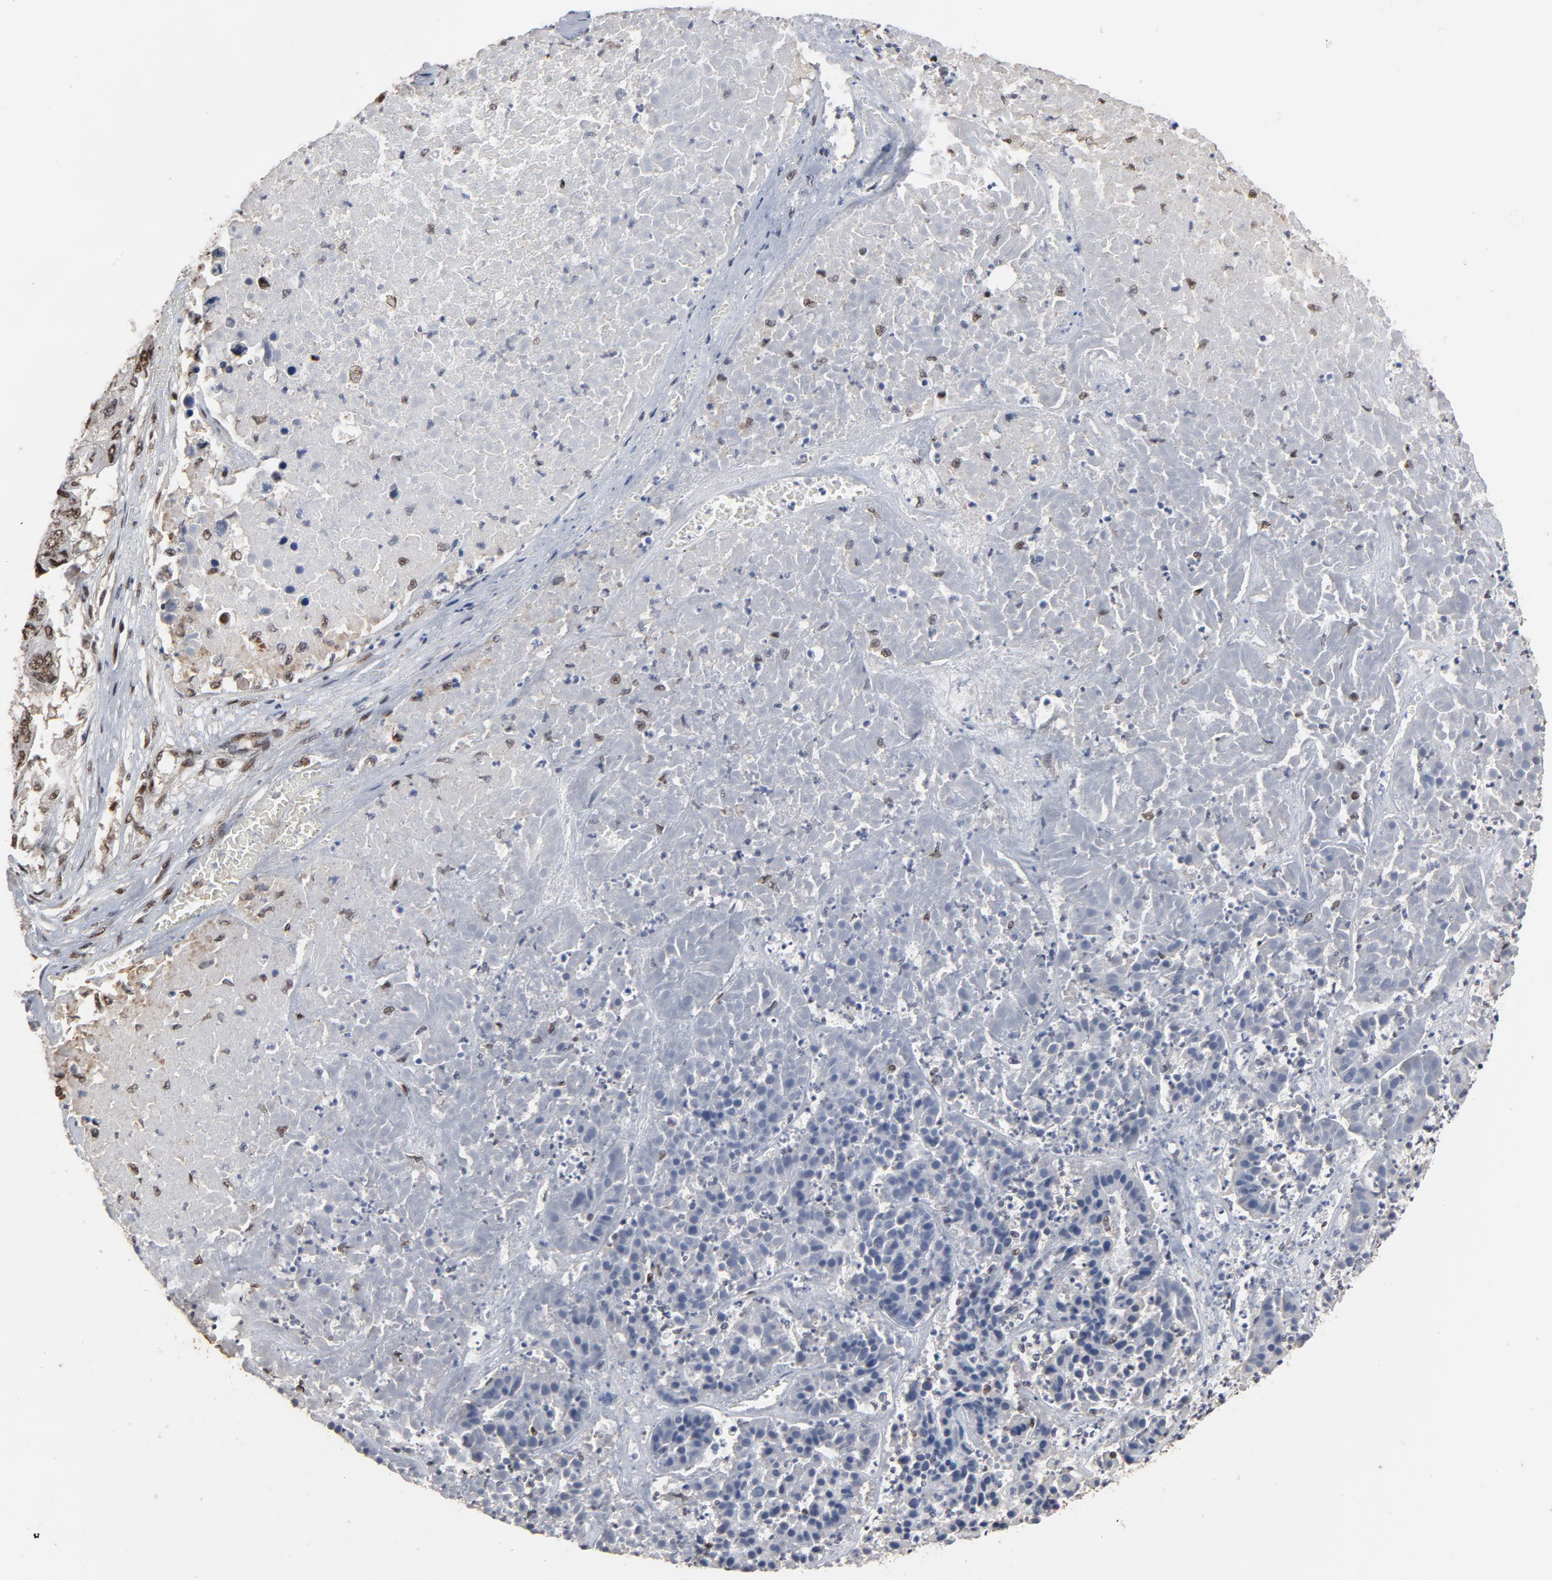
{"staining": {"intensity": "moderate", "quantity": "25%-75%", "location": "nuclear"}, "tissue": "pancreatic cancer", "cell_type": "Tumor cells", "image_type": "cancer", "snomed": [{"axis": "morphology", "description": "Adenocarcinoma, NOS"}, {"axis": "topography", "description": "Pancreas"}], "caption": "IHC image of human pancreatic cancer stained for a protein (brown), which shows medium levels of moderate nuclear expression in about 25%-75% of tumor cells.", "gene": "TP53RK", "patient": {"sex": "male", "age": 50}}